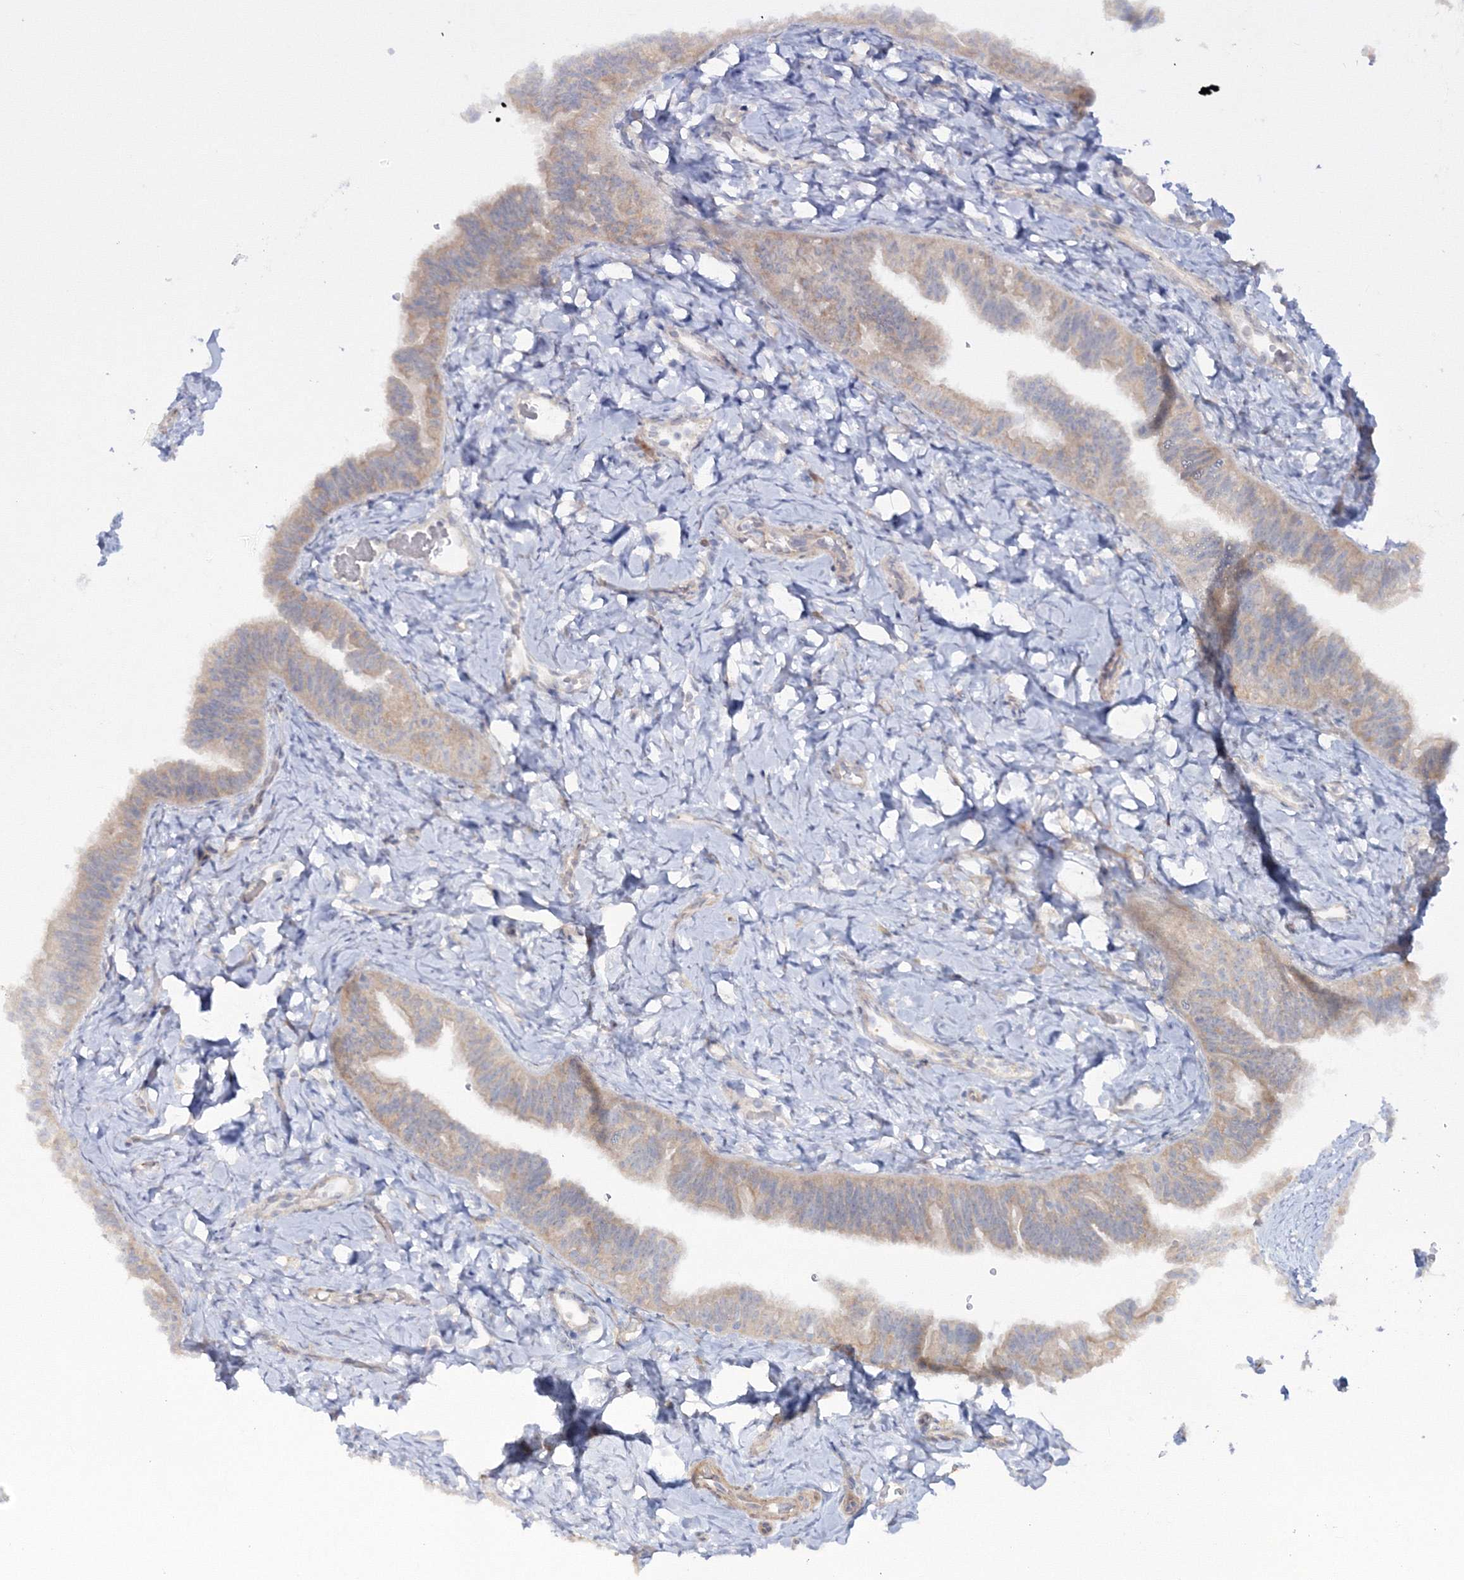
{"staining": {"intensity": "weak", "quantity": "<25%", "location": "cytoplasmic/membranous"}, "tissue": "fallopian tube", "cell_type": "Glandular cells", "image_type": "normal", "snomed": [{"axis": "morphology", "description": "Normal tissue, NOS"}, {"axis": "topography", "description": "Fallopian tube"}], "caption": "Immunohistochemistry (IHC) of normal fallopian tube displays no staining in glandular cells. The staining is performed using DAB brown chromogen with nuclei counter-stained in using hematoxylin.", "gene": "IPMK", "patient": {"sex": "female", "age": 39}}